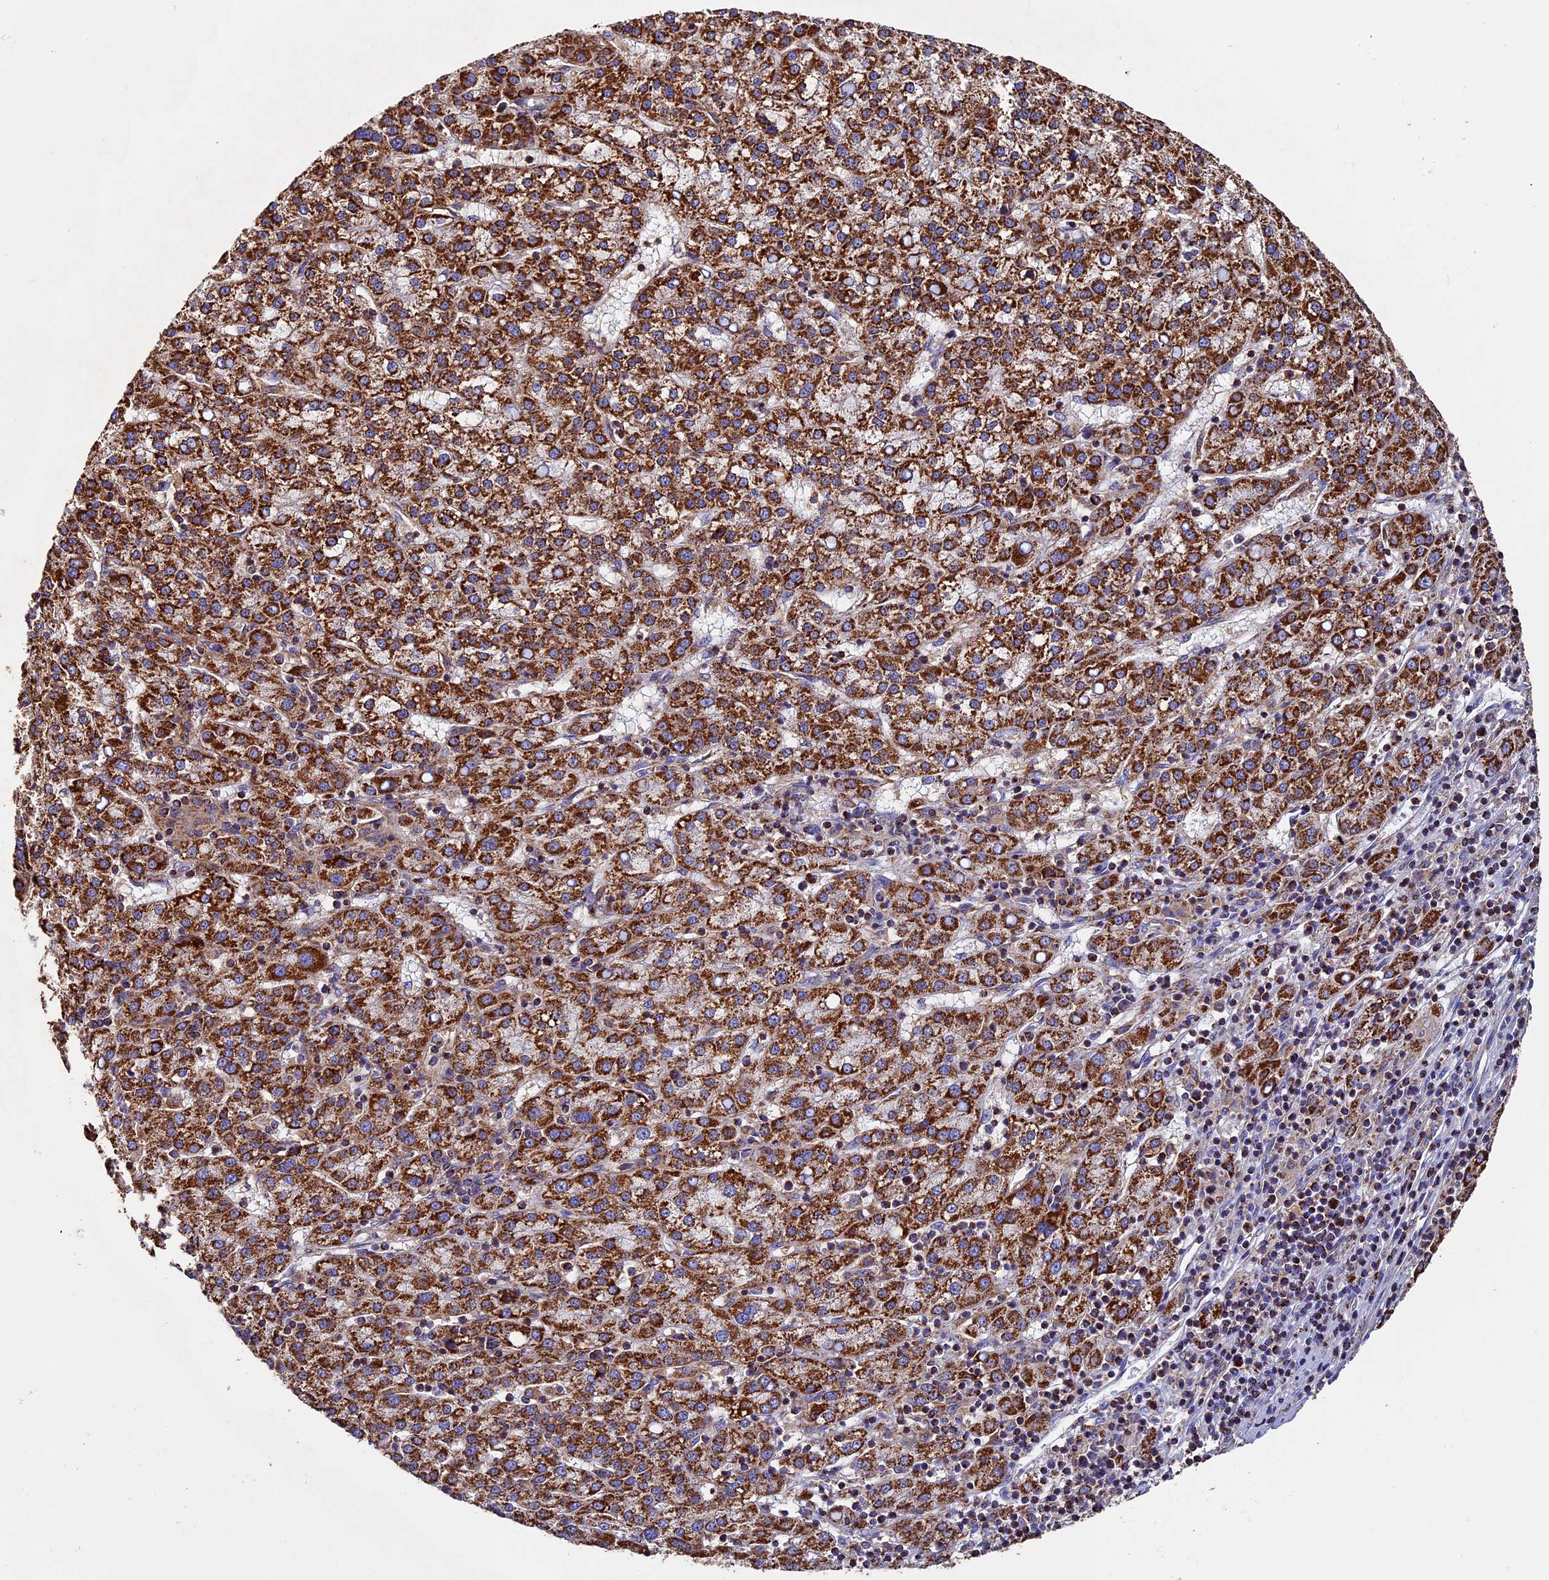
{"staining": {"intensity": "strong", "quantity": ">75%", "location": "cytoplasmic/membranous"}, "tissue": "liver cancer", "cell_type": "Tumor cells", "image_type": "cancer", "snomed": [{"axis": "morphology", "description": "Carcinoma, Hepatocellular, NOS"}, {"axis": "topography", "description": "Liver"}], "caption": "Immunohistochemical staining of human liver cancer exhibits high levels of strong cytoplasmic/membranous protein staining in approximately >75% of tumor cells. (Brightfield microscopy of DAB IHC at high magnification).", "gene": "ADAT1", "patient": {"sex": "female", "age": 58}}